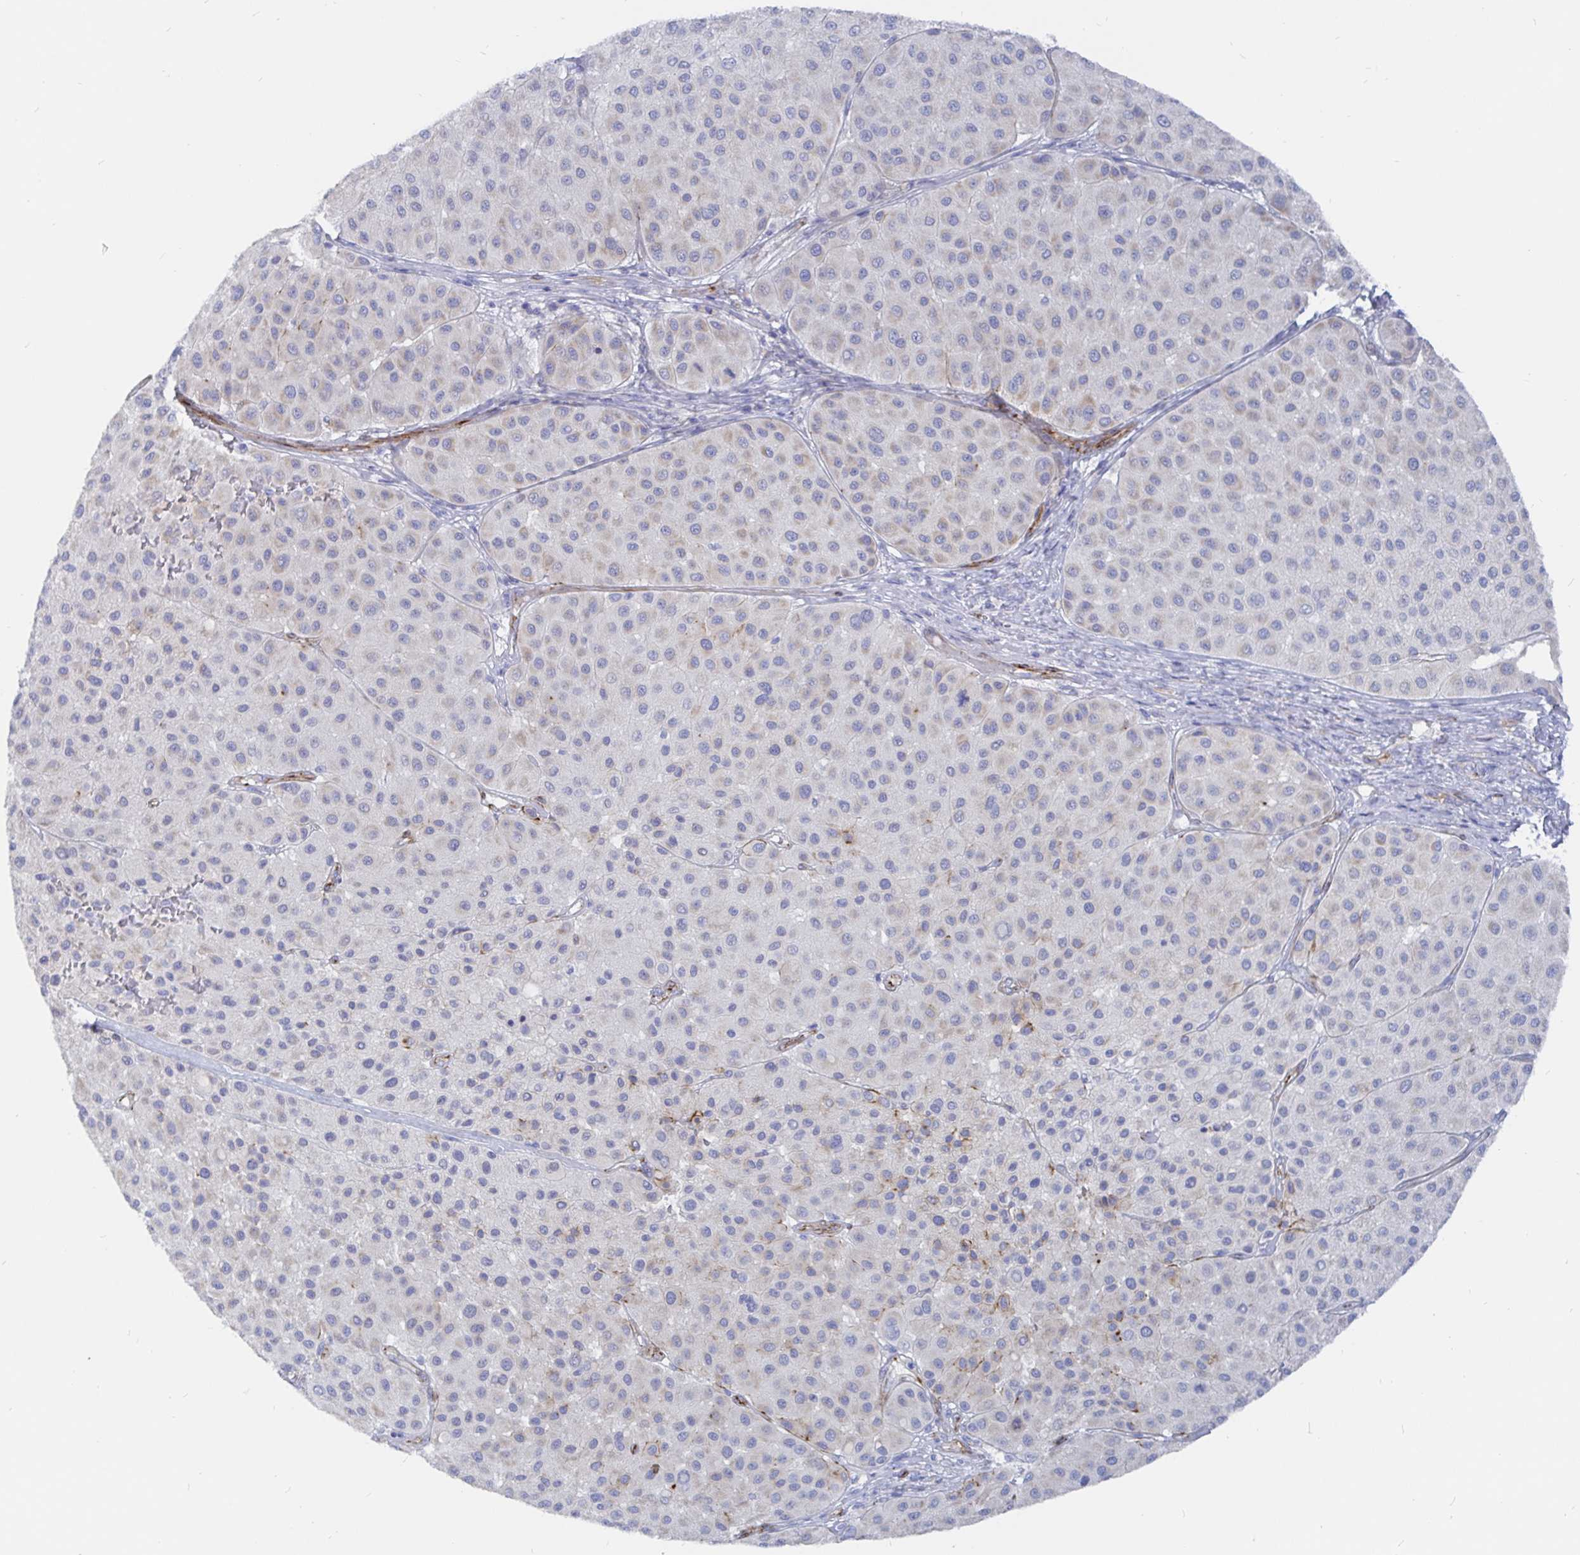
{"staining": {"intensity": "moderate", "quantity": "25%-75%", "location": "cytoplasmic/membranous"}, "tissue": "melanoma", "cell_type": "Tumor cells", "image_type": "cancer", "snomed": [{"axis": "morphology", "description": "Malignant melanoma, Metastatic site"}, {"axis": "topography", "description": "Smooth muscle"}], "caption": "Human melanoma stained with a protein marker reveals moderate staining in tumor cells.", "gene": "COX16", "patient": {"sex": "male", "age": 41}}